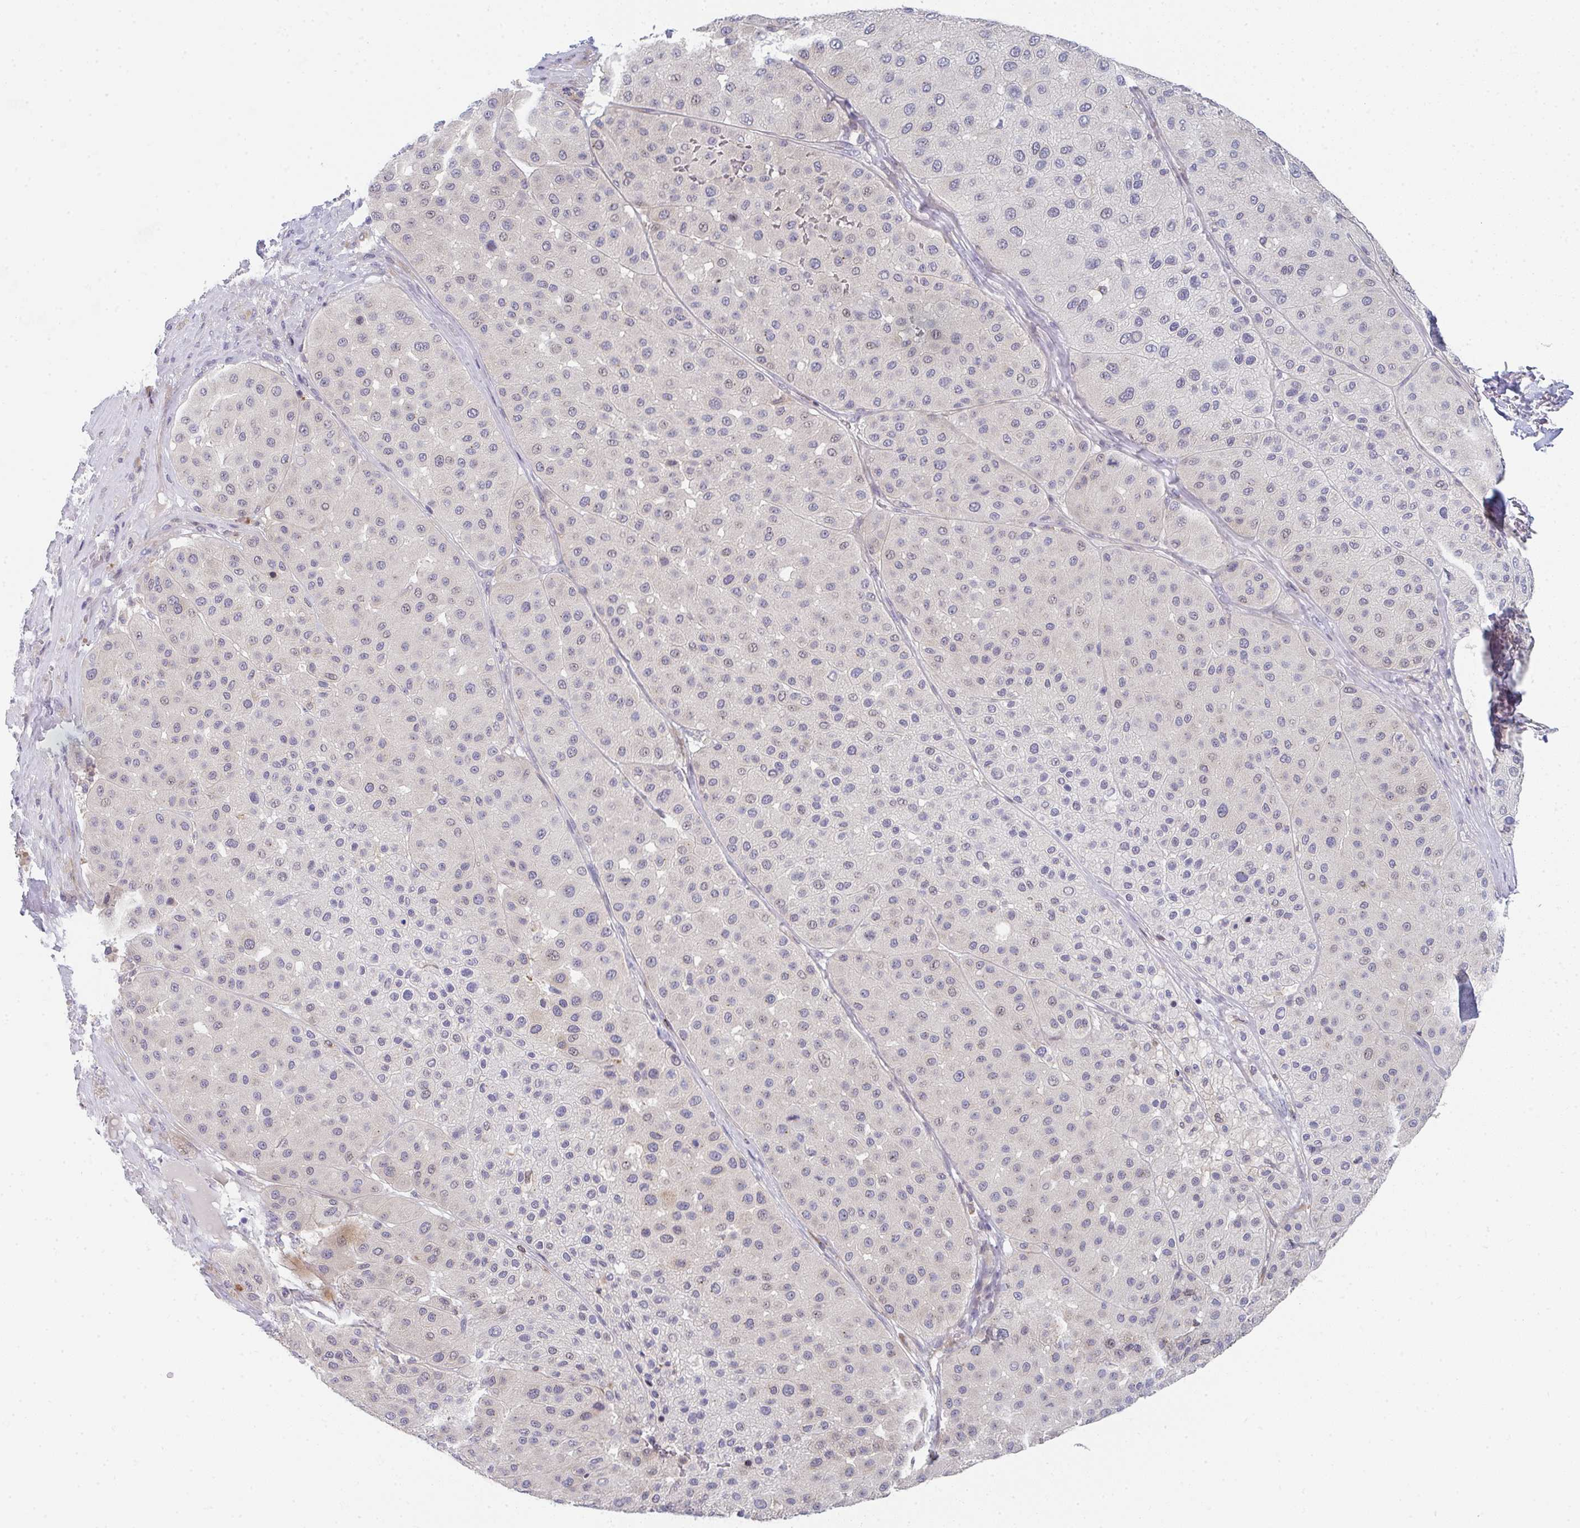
{"staining": {"intensity": "weak", "quantity": "<25%", "location": "cytoplasmic/membranous,nuclear"}, "tissue": "melanoma", "cell_type": "Tumor cells", "image_type": "cancer", "snomed": [{"axis": "morphology", "description": "Malignant melanoma, Metastatic site"}, {"axis": "topography", "description": "Smooth muscle"}], "caption": "An image of malignant melanoma (metastatic site) stained for a protein demonstrates no brown staining in tumor cells. (DAB immunohistochemistry (IHC) with hematoxylin counter stain).", "gene": "KLHL33", "patient": {"sex": "male", "age": 41}}